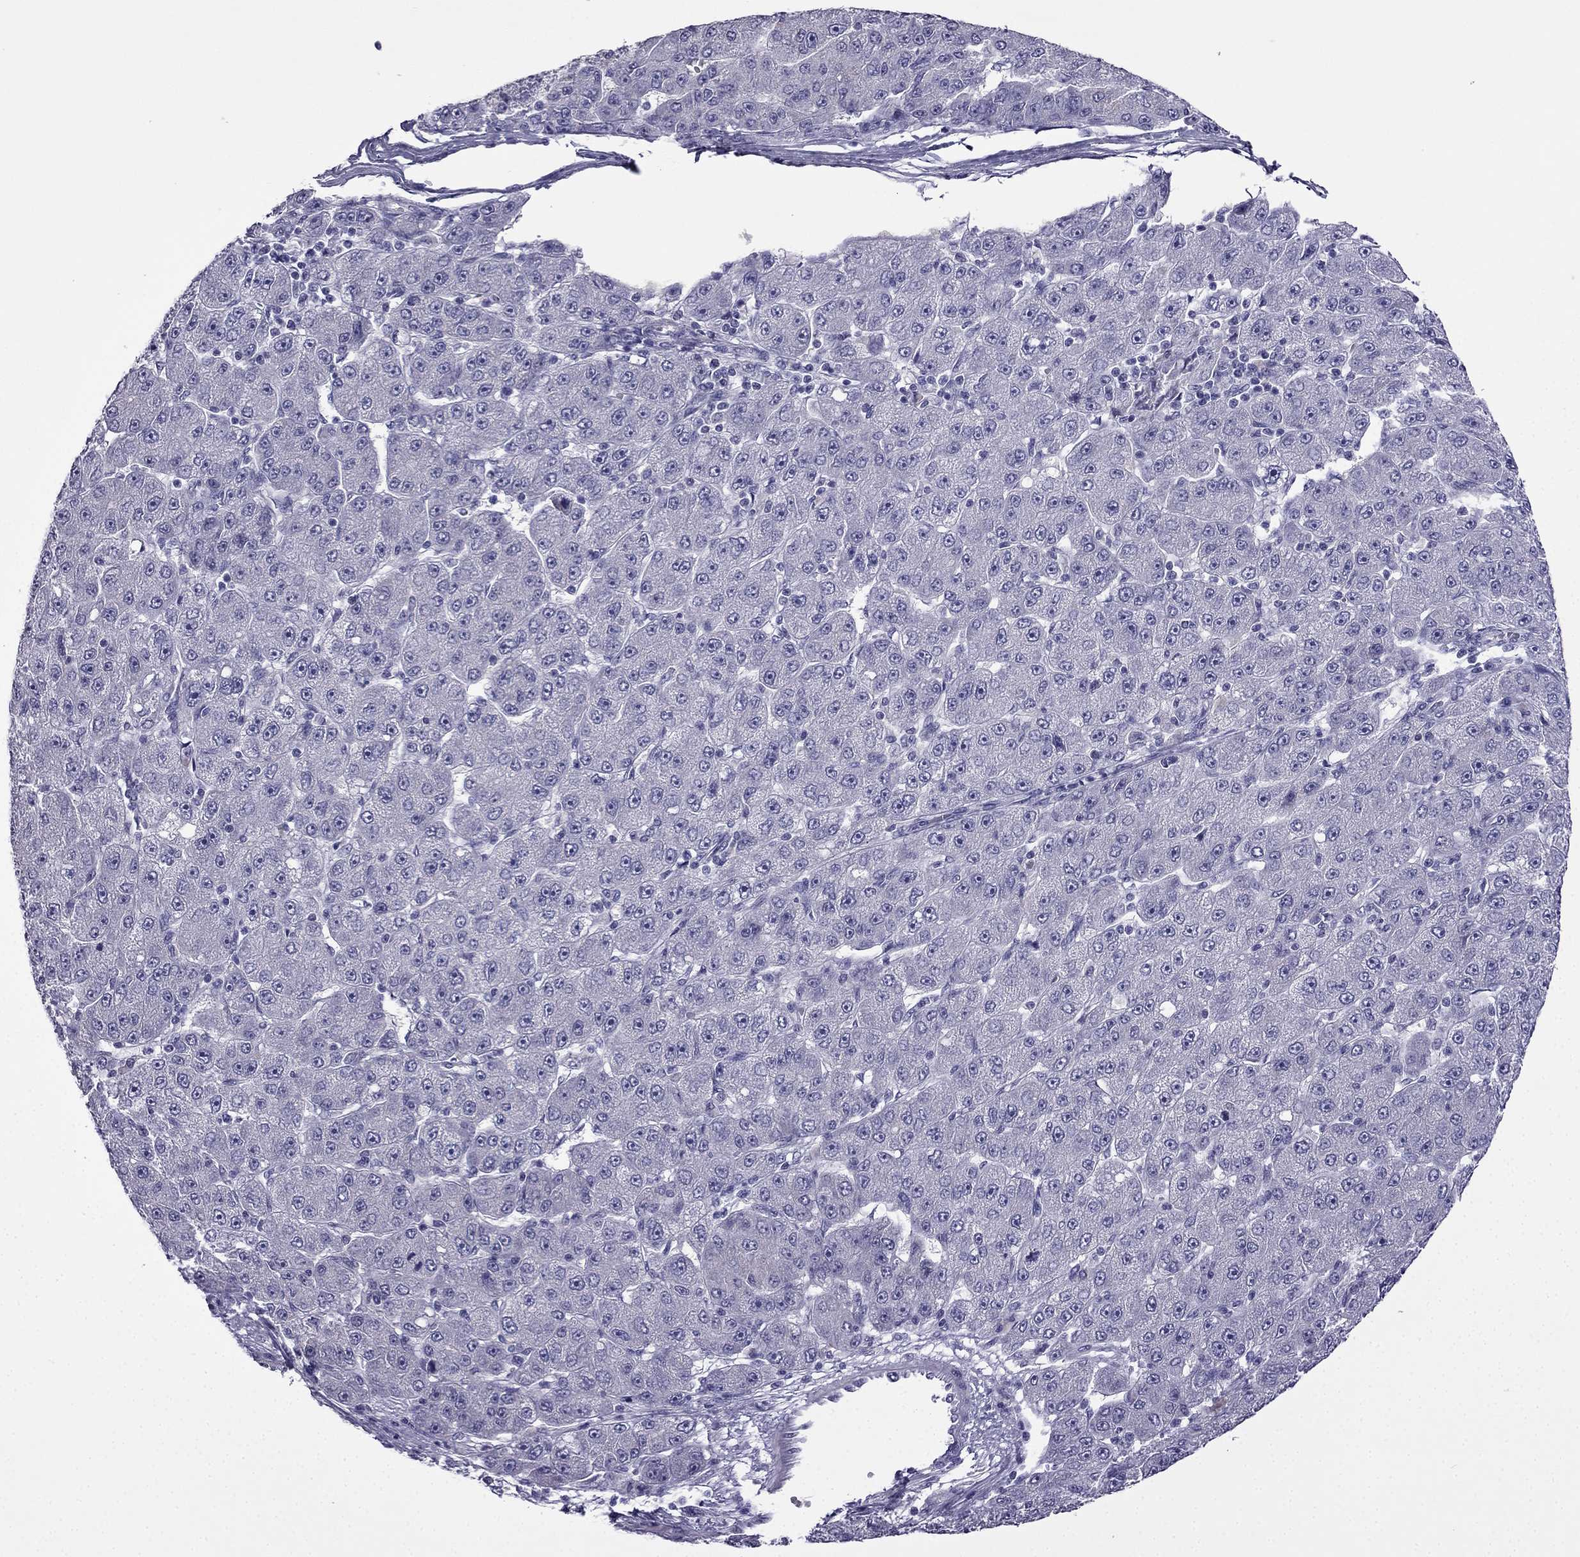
{"staining": {"intensity": "negative", "quantity": "none", "location": "none"}, "tissue": "liver cancer", "cell_type": "Tumor cells", "image_type": "cancer", "snomed": [{"axis": "morphology", "description": "Carcinoma, Hepatocellular, NOS"}, {"axis": "topography", "description": "Liver"}], "caption": "Hepatocellular carcinoma (liver) stained for a protein using immunohistochemistry (IHC) shows no expression tumor cells.", "gene": "POM121L12", "patient": {"sex": "male", "age": 67}}